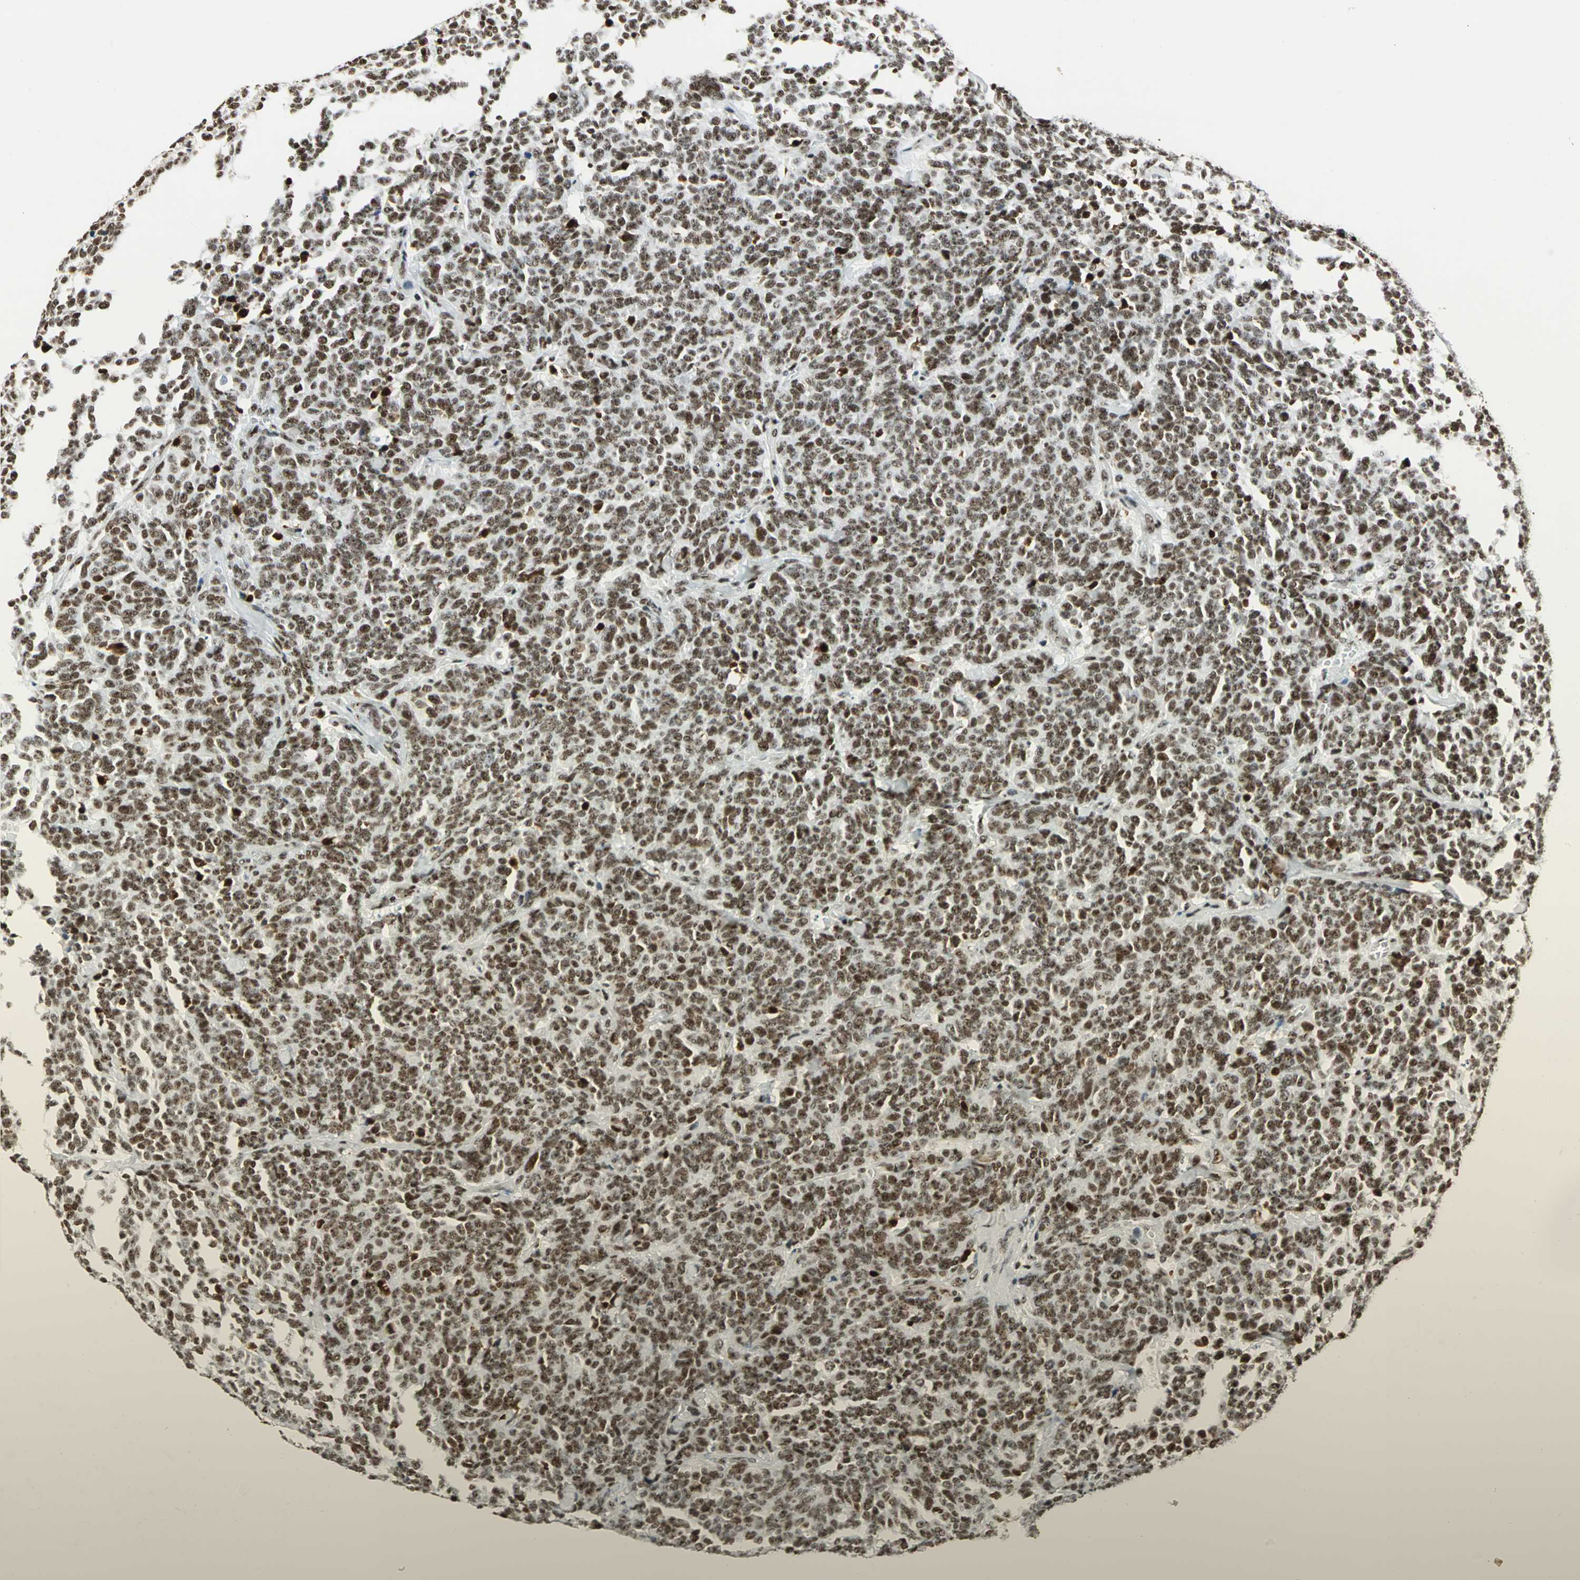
{"staining": {"intensity": "strong", "quantity": ">75%", "location": "nuclear"}, "tissue": "lung cancer", "cell_type": "Tumor cells", "image_type": "cancer", "snomed": [{"axis": "morphology", "description": "Neoplasm, malignant, NOS"}, {"axis": "topography", "description": "Lung"}], "caption": "Immunohistochemistry of human lung cancer exhibits high levels of strong nuclear staining in about >75% of tumor cells.", "gene": "UBTF", "patient": {"sex": "female", "age": 58}}